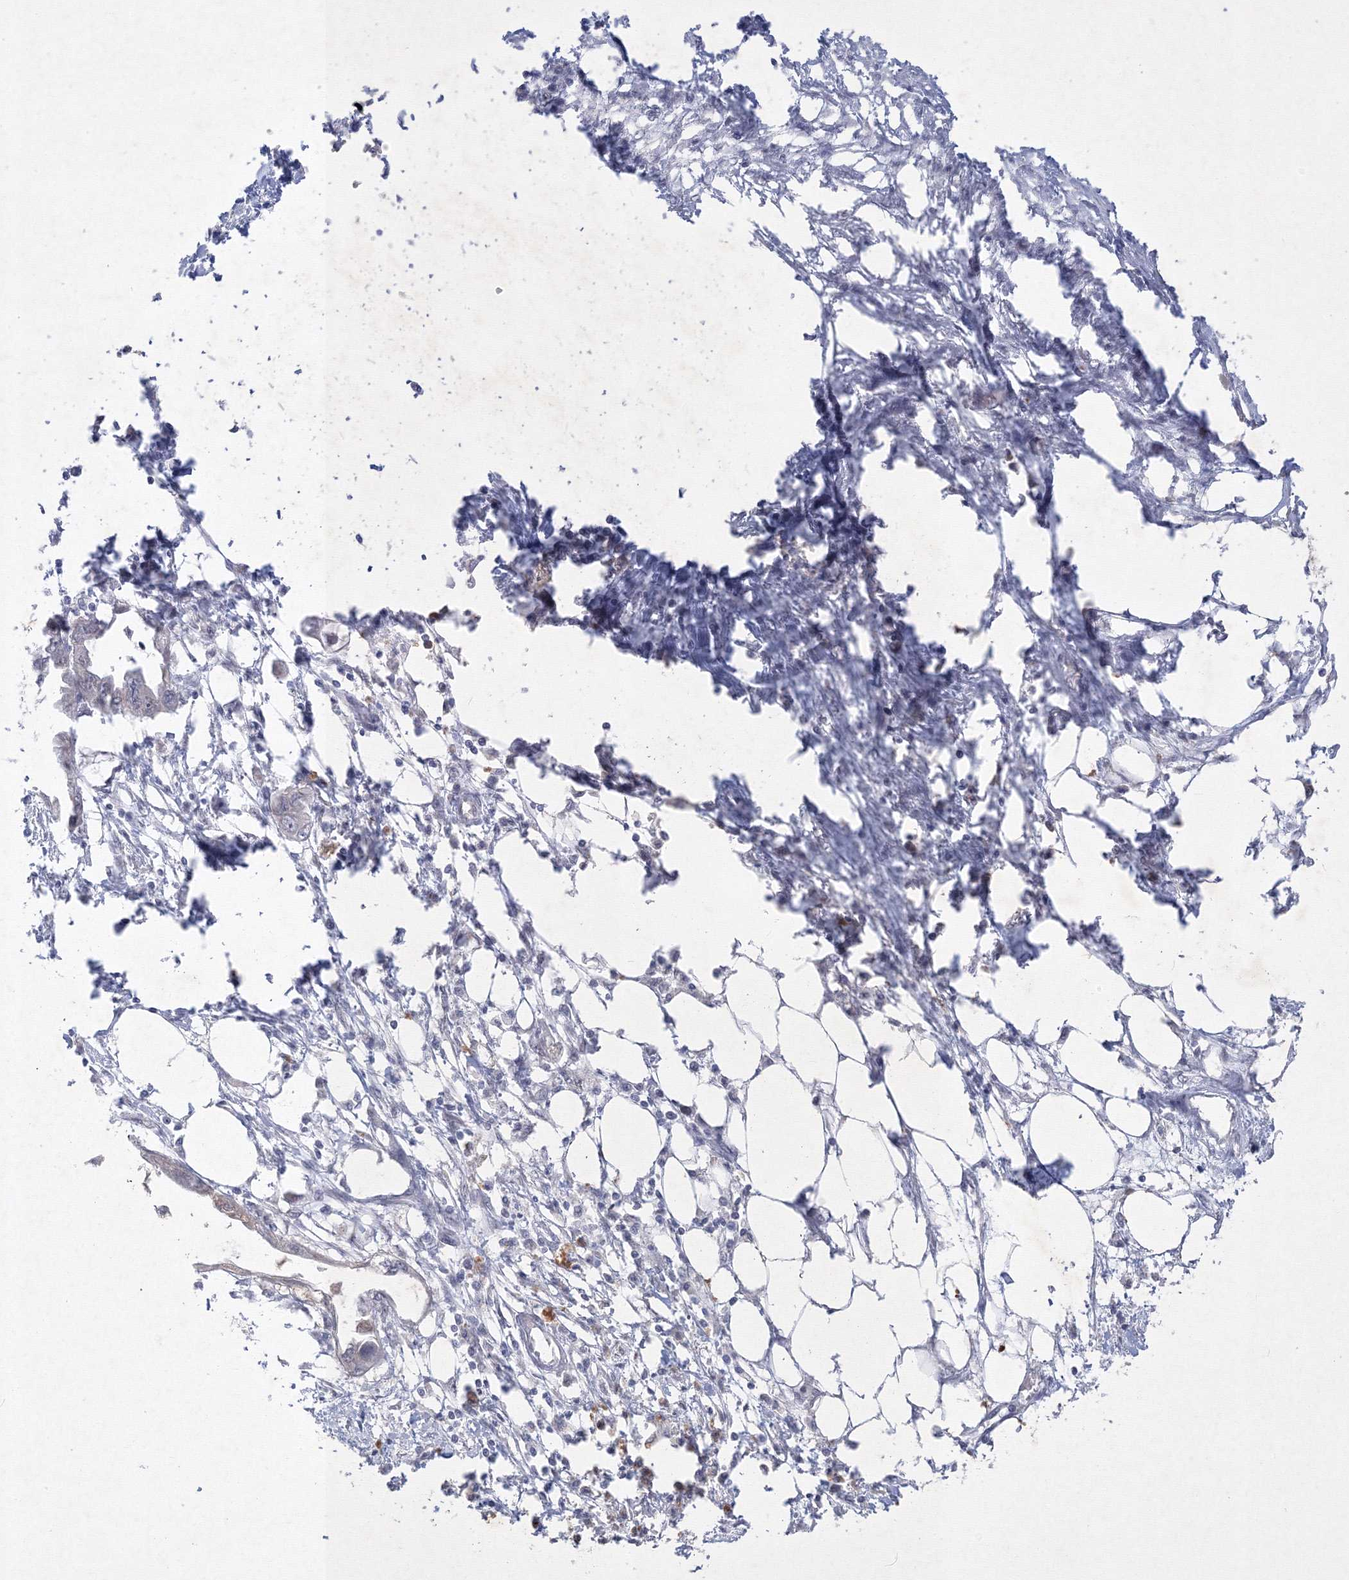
{"staining": {"intensity": "weak", "quantity": "25%-75%", "location": "cytoplasmic/membranous"}, "tissue": "endometrial cancer", "cell_type": "Tumor cells", "image_type": "cancer", "snomed": [{"axis": "morphology", "description": "Adenocarcinoma, NOS"}, {"axis": "morphology", "description": "Adenocarcinoma, metastatic, NOS"}, {"axis": "topography", "description": "Adipose tissue"}, {"axis": "topography", "description": "Endometrium"}], "caption": "The photomicrograph exhibits a brown stain indicating the presence of a protein in the cytoplasmic/membranous of tumor cells in adenocarcinoma (endometrial).", "gene": "NXPE3", "patient": {"sex": "female", "age": 67}}